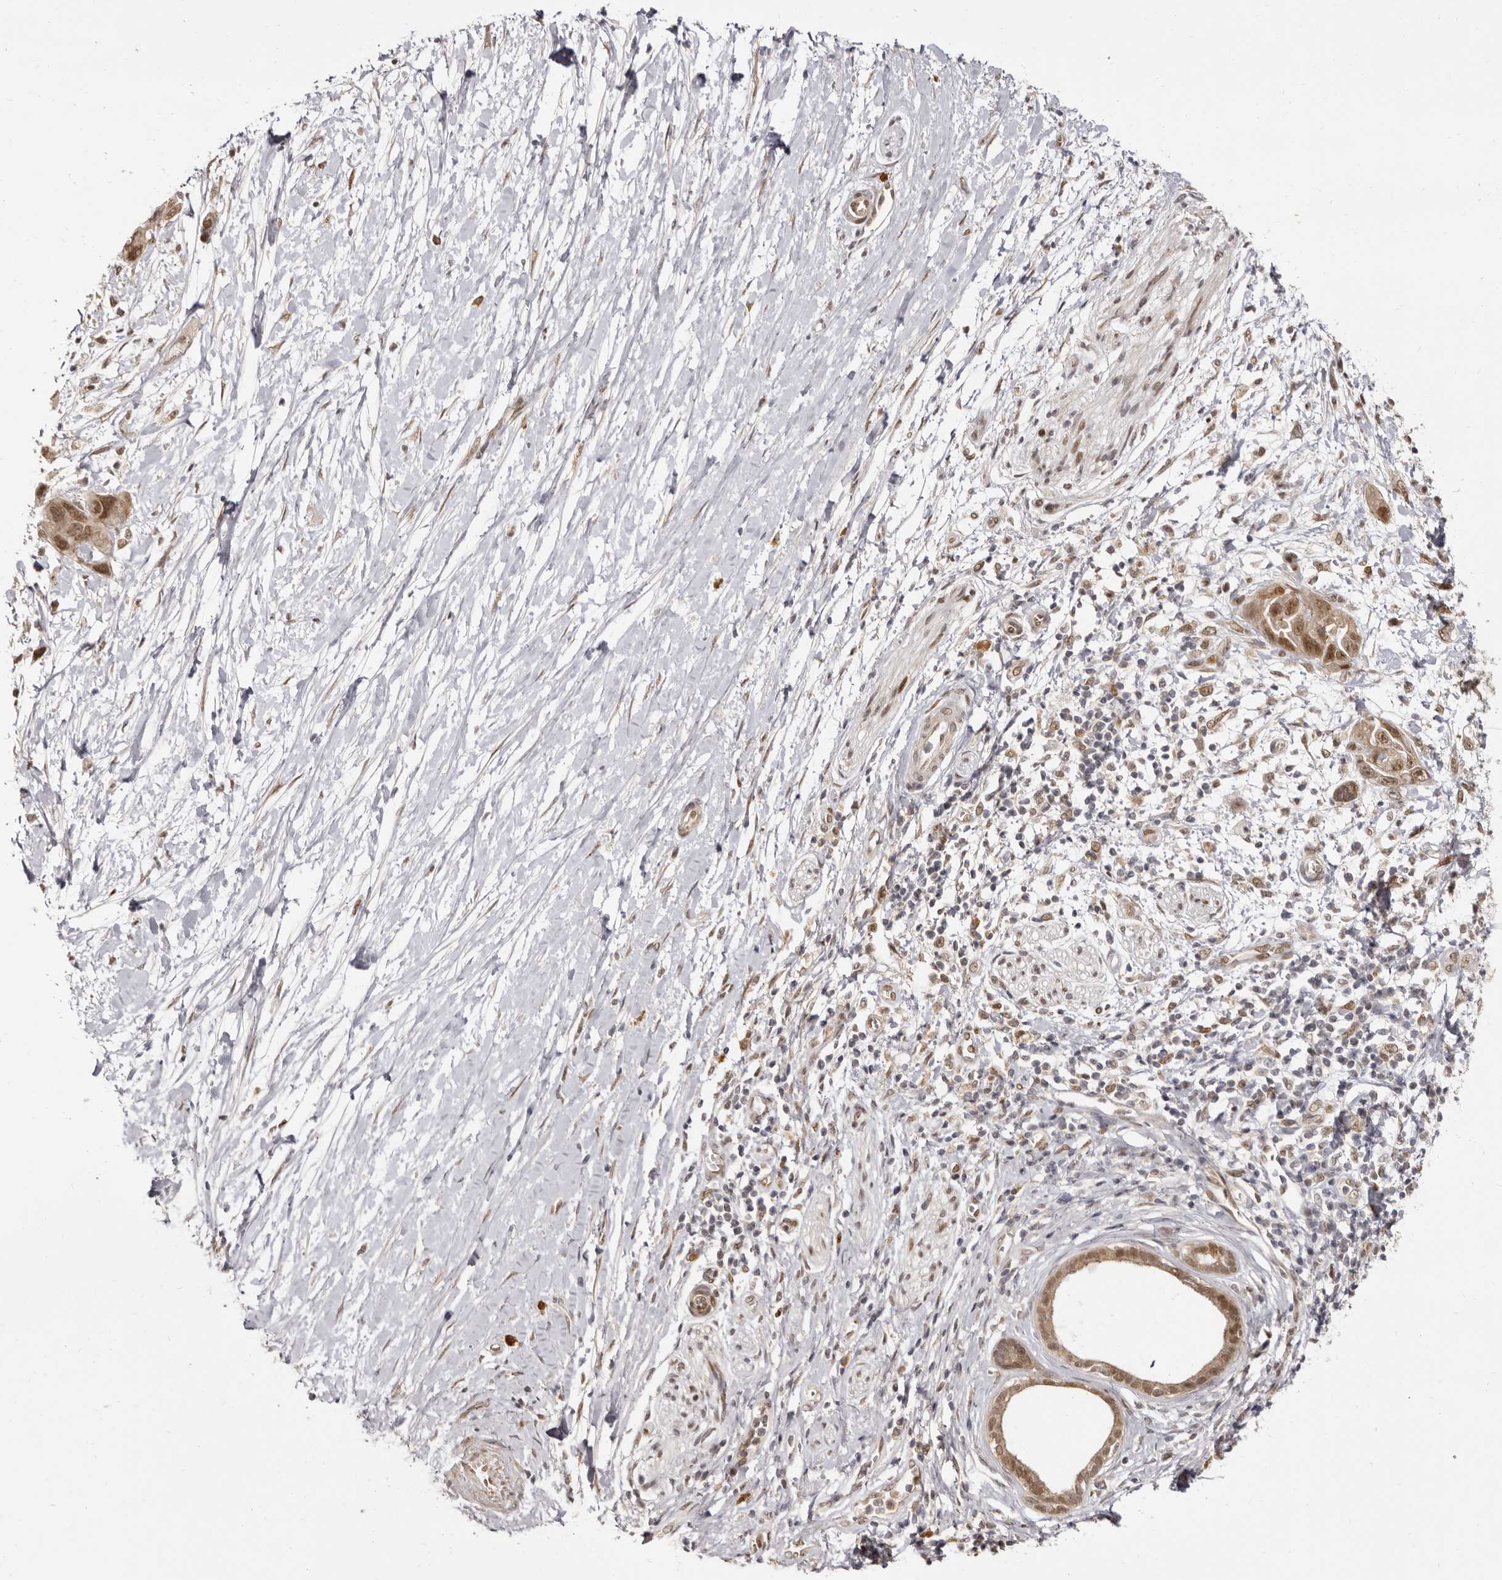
{"staining": {"intensity": "moderate", "quantity": ">75%", "location": "cytoplasmic/membranous,nuclear"}, "tissue": "pancreatic cancer", "cell_type": "Tumor cells", "image_type": "cancer", "snomed": [{"axis": "morphology", "description": "Adenocarcinoma, NOS"}, {"axis": "topography", "description": "Pancreas"}], "caption": "Immunohistochemical staining of human pancreatic cancer demonstrates medium levels of moderate cytoplasmic/membranous and nuclear expression in approximately >75% of tumor cells. (DAB IHC with brightfield microscopy, high magnification).", "gene": "ZNF326", "patient": {"sex": "female", "age": 72}}